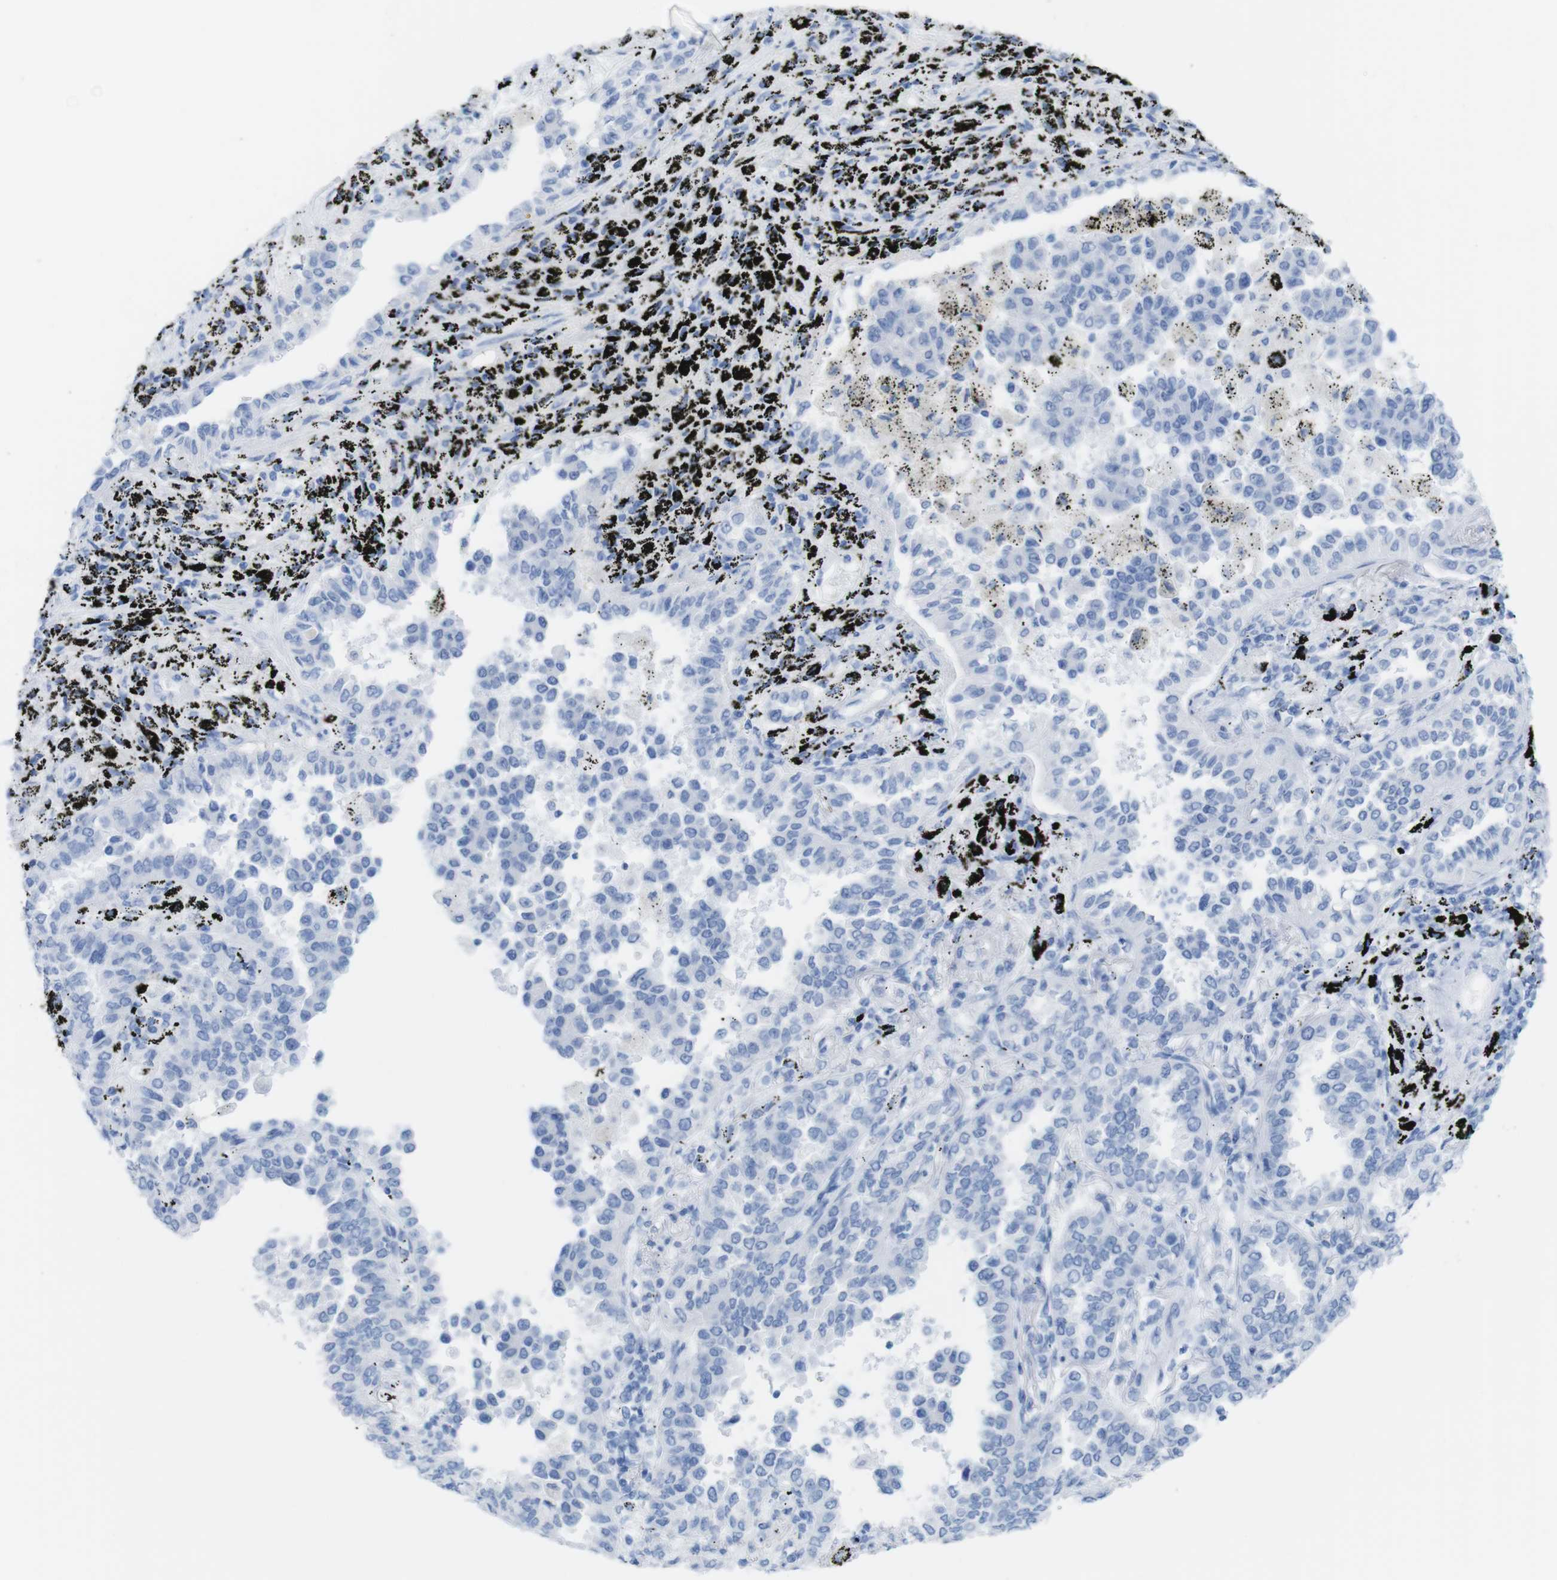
{"staining": {"intensity": "negative", "quantity": "none", "location": "none"}, "tissue": "lung cancer", "cell_type": "Tumor cells", "image_type": "cancer", "snomed": [{"axis": "morphology", "description": "Normal tissue, NOS"}, {"axis": "morphology", "description": "Adenocarcinoma, NOS"}, {"axis": "topography", "description": "Lung"}], "caption": "This is an IHC micrograph of adenocarcinoma (lung). There is no staining in tumor cells.", "gene": "MYH7", "patient": {"sex": "male", "age": 59}}